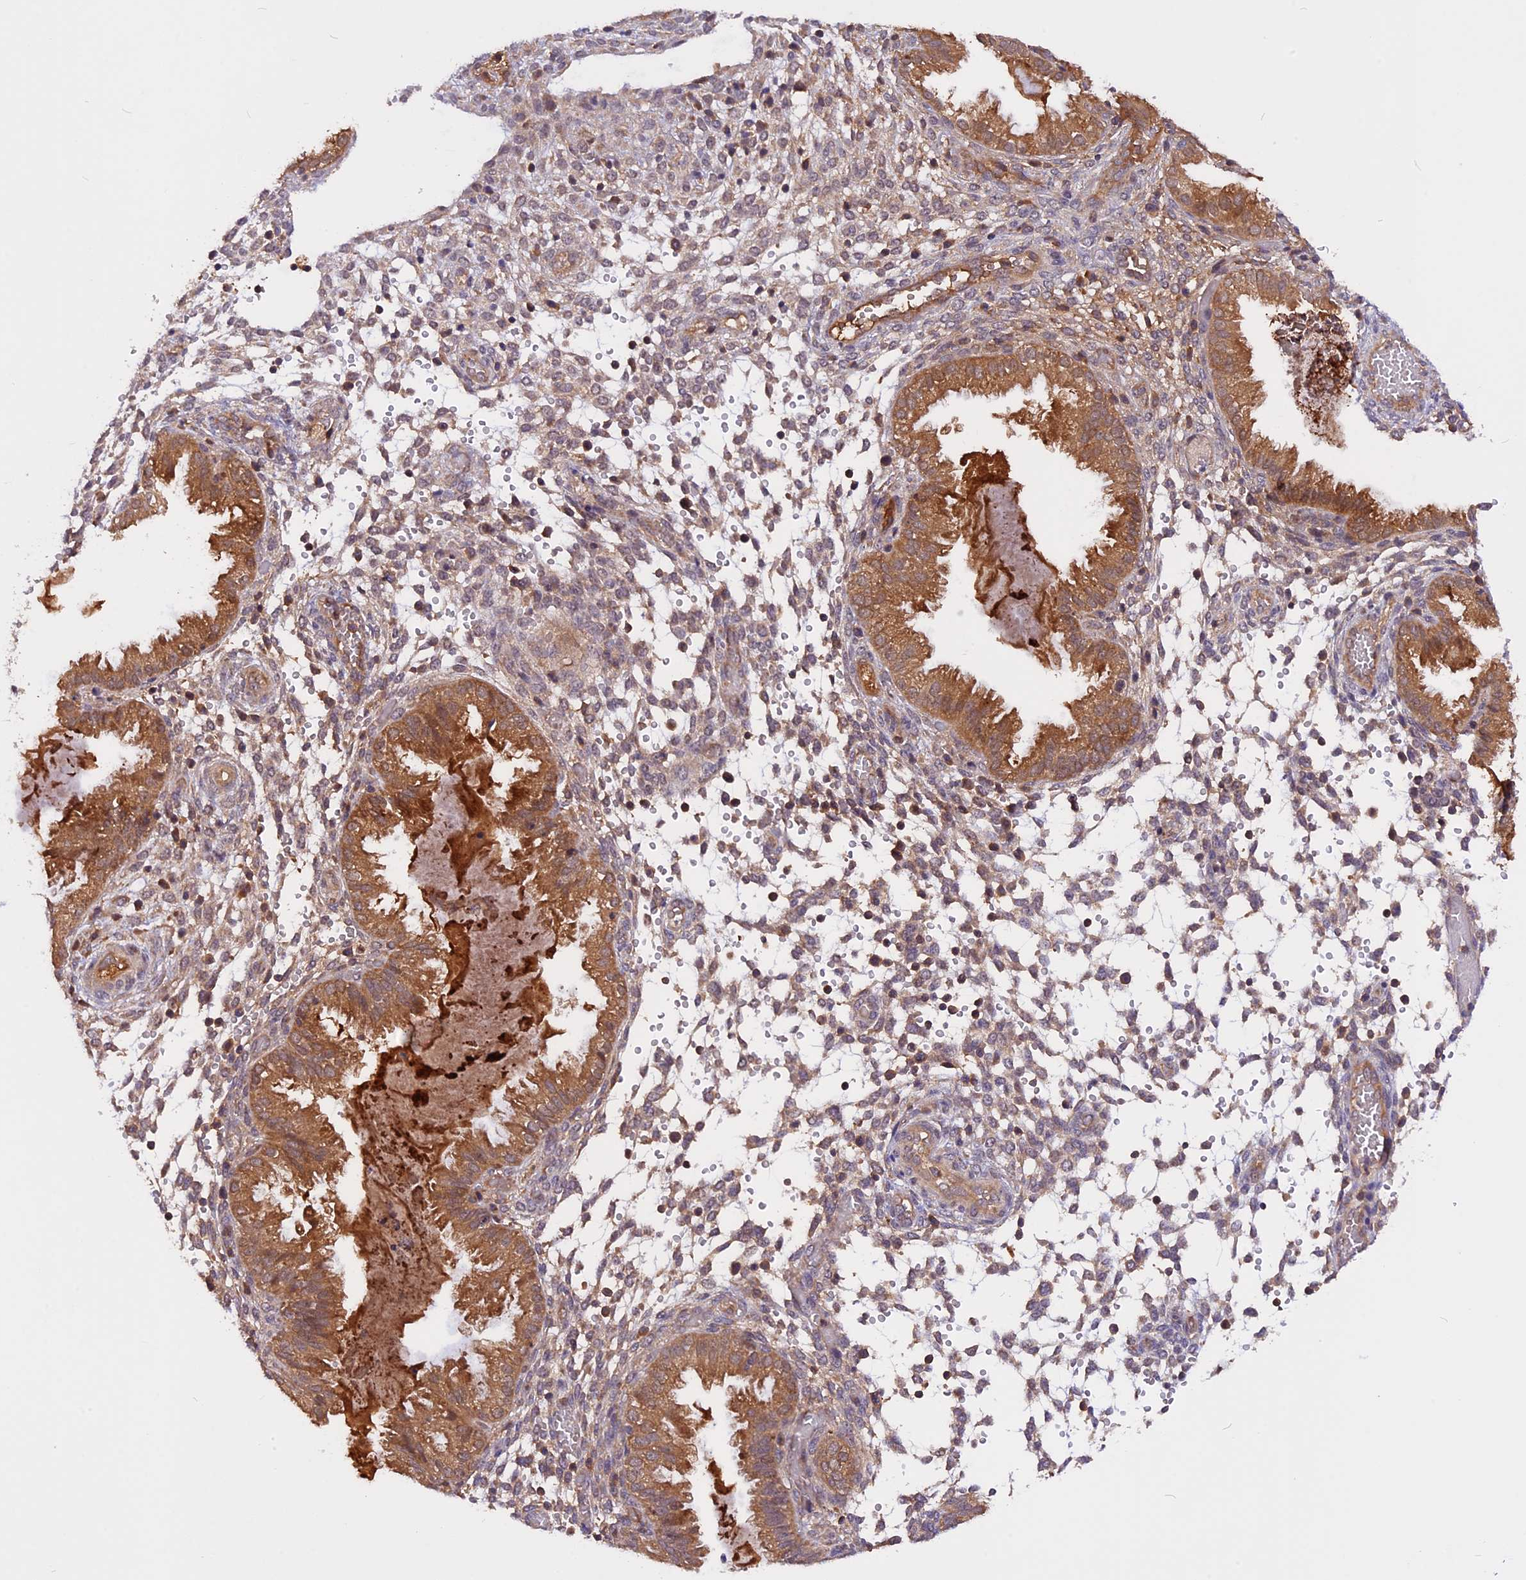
{"staining": {"intensity": "weak", "quantity": "25%-75%", "location": "cytoplasmic/membranous"}, "tissue": "endometrium", "cell_type": "Cells in endometrial stroma", "image_type": "normal", "snomed": [{"axis": "morphology", "description": "Normal tissue, NOS"}, {"axis": "topography", "description": "Endometrium"}], "caption": "Immunohistochemical staining of normal human endometrium reveals weak cytoplasmic/membranous protein staining in about 25%-75% of cells in endometrial stroma.", "gene": "MARK4", "patient": {"sex": "female", "age": 33}}